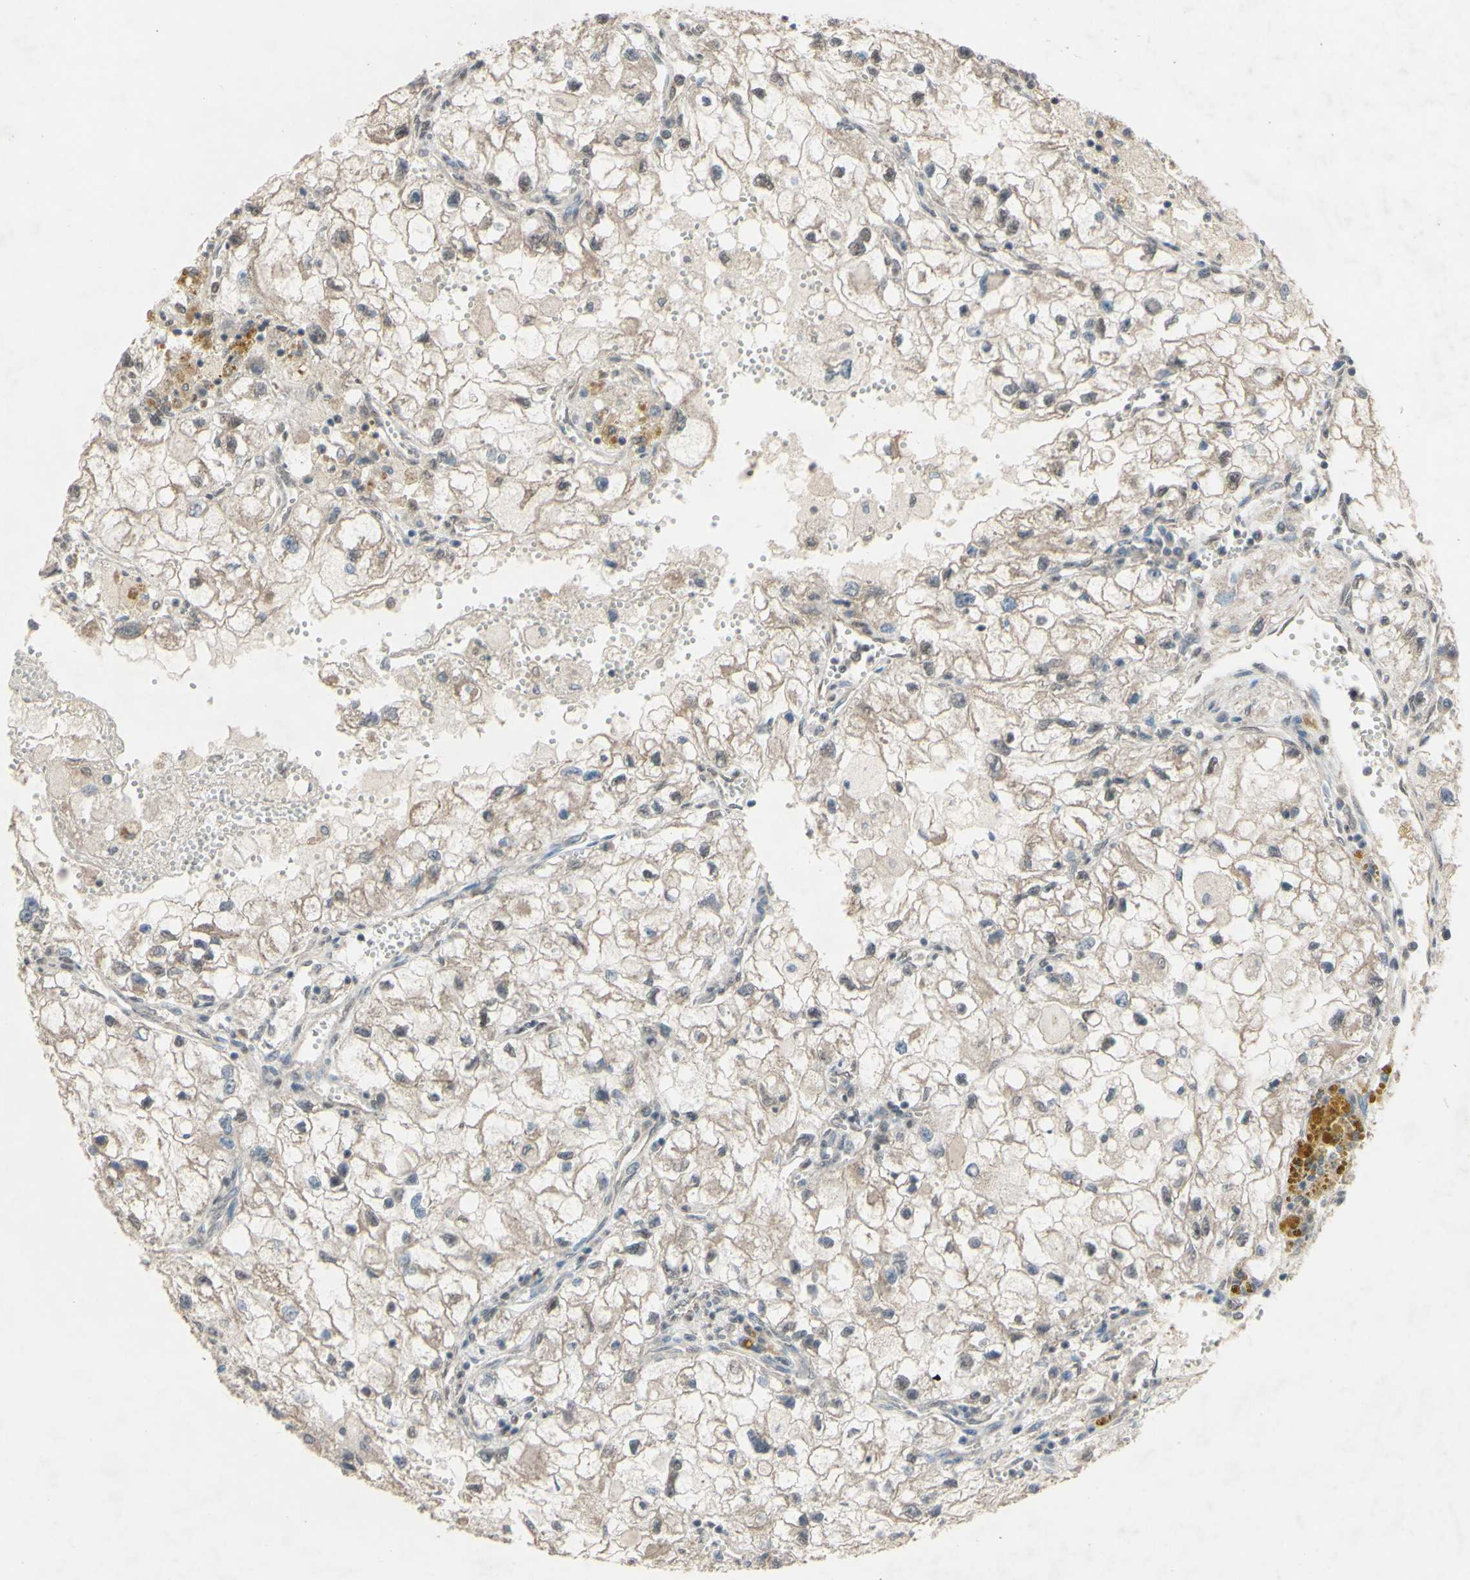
{"staining": {"intensity": "weak", "quantity": ">75%", "location": "cytoplasmic/membranous"}, "tissue": "renal cancer", "cell_type": "Tumor cells", "image_type": "cancer", "snomed": [{"axis": "morphology", "description": "Adenocarcinoma, NOS"}, {"axis": "topography", "description": "Kidney"}], "caption": "A brown stain highlights weak cytoplasmic/membranous staining of a protein in renal cancer (adenocarcinoma) tumor cells. (Stains: DAB (3,3'-diaminobenzidine) in brown, nuclei in blue, Microscopy: brightfield microscopy at high magnification).", "gene": "CDCP1", "patient": {"sex": "female", "age": 70}}